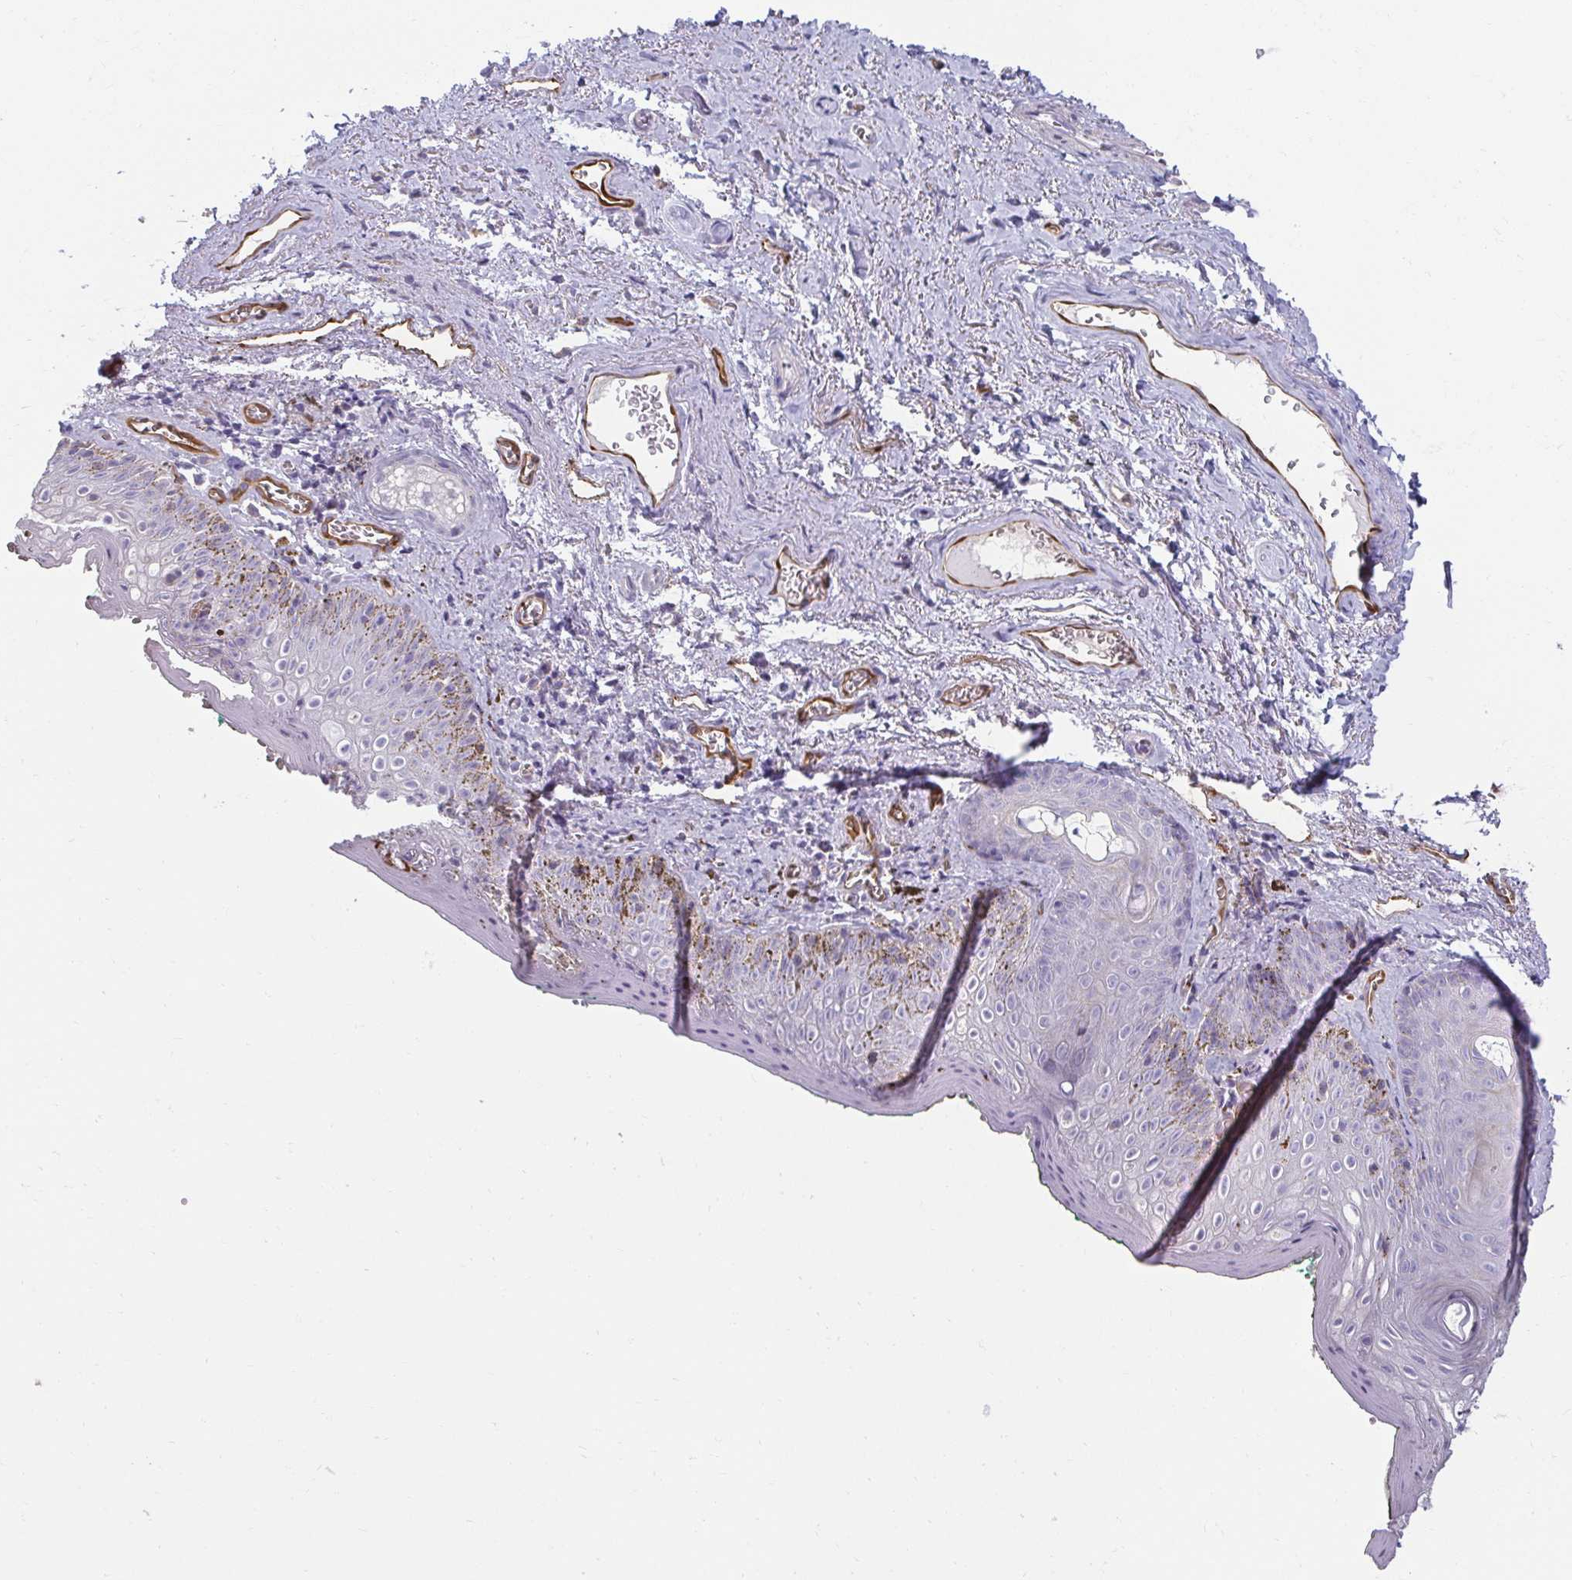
{"staining": {"intensity": "negative", "quantity": "none", "location": "none"}, "tissue": "vagina", "cell_type": "Squamous epithelial cells", "image_type": "normal", "snomed": [{"axis": "morphology", "description": "Normal tissue, NOS"}, {"axis": "topography", "description": "Vulva"}, {"axis": "topography", "description": "Vagina"}, {"axis": "topography", "description": "Peripheral nerve tissue"}], "caption": "The histopathology image shows no significant expression in squamous epithelial cells of vagina.", "gene": "PDE2A", "patient": {"sex": "female", "age": 66}}